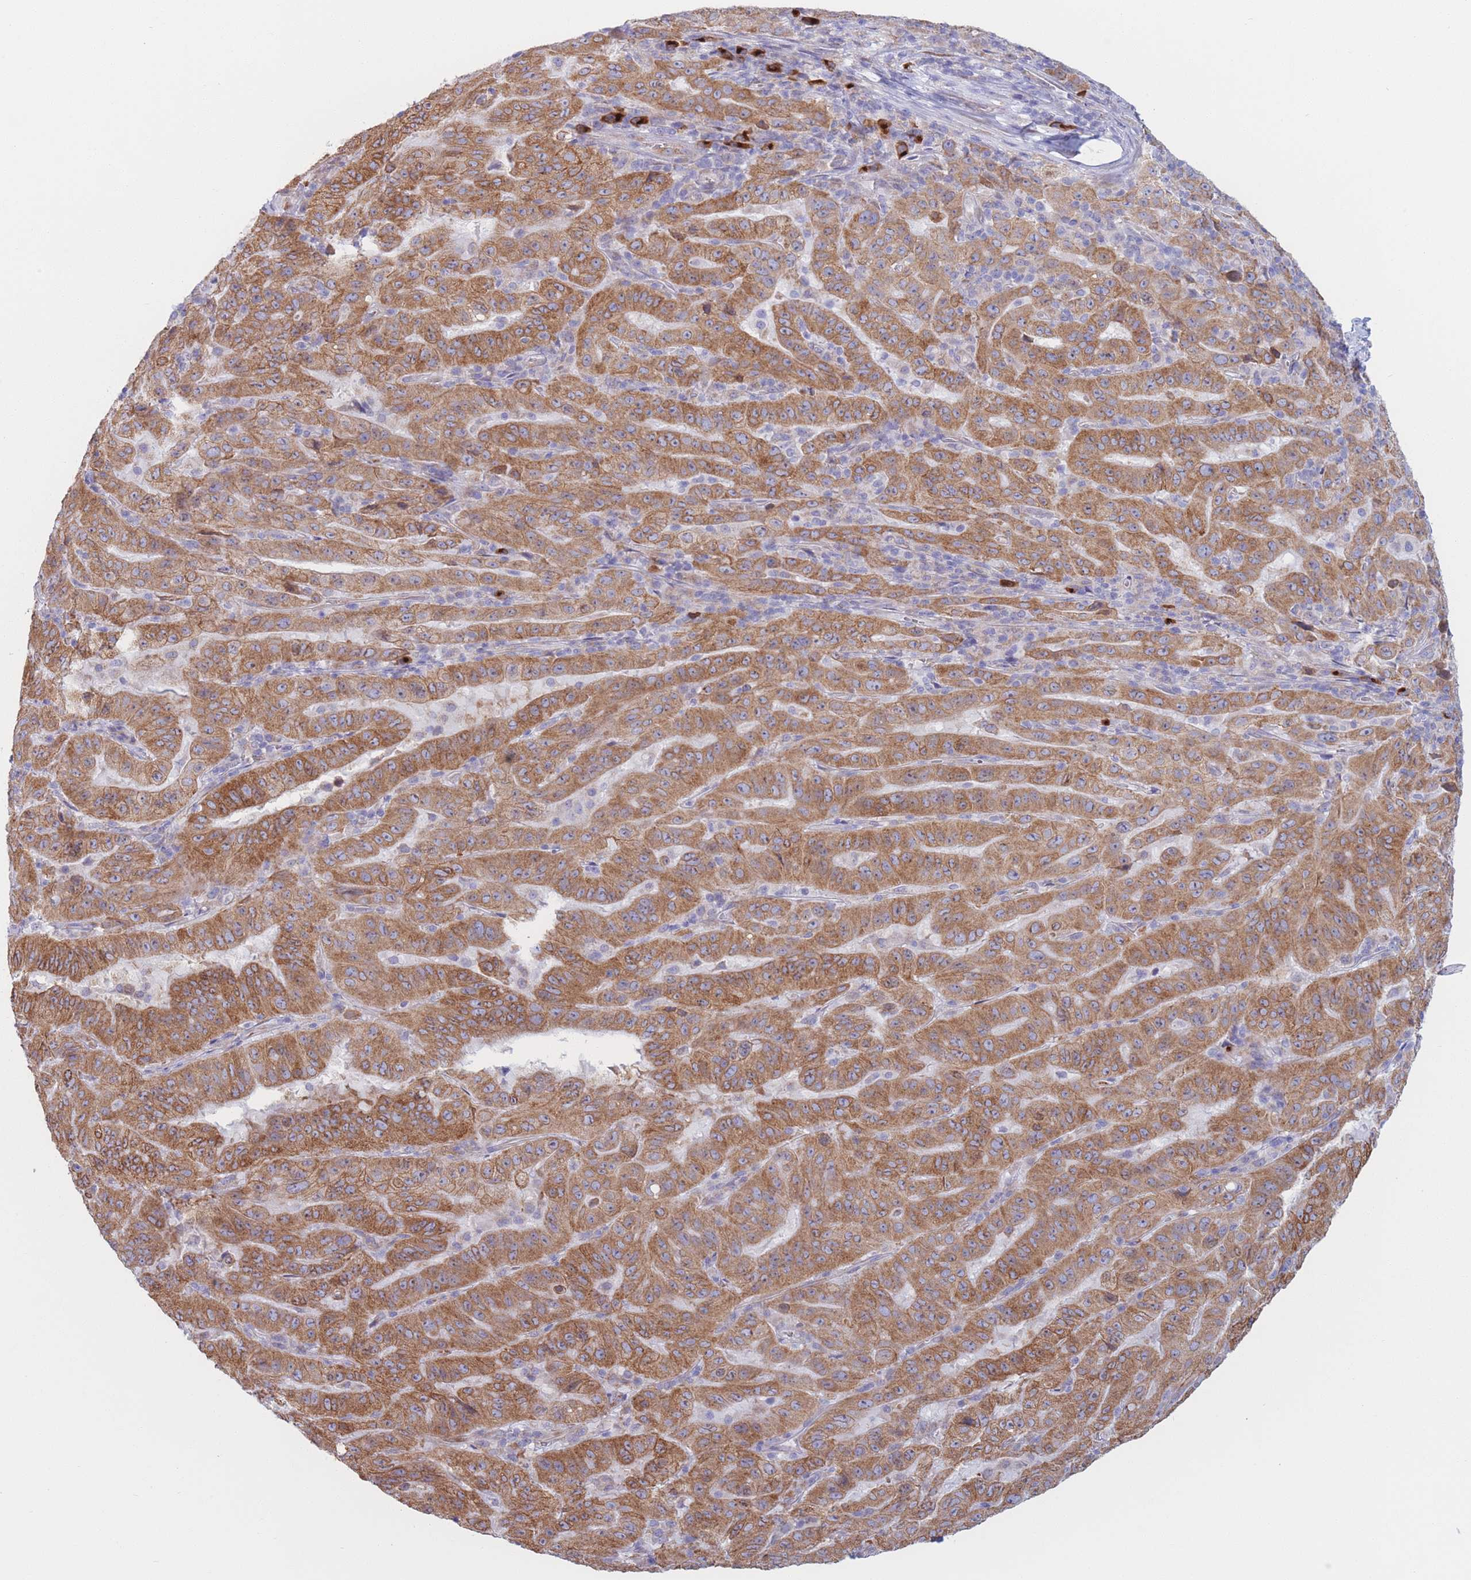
{"staining": {"intensity": "moderate", "quantity": ">75%", "location": "cytoplasmic/membranous"}, "tissue": "pancreatic cancer", "cell_type": "Tumor cells", "image_type": "cancer", "snomed": [{"axis": "morphology", "description": "Adenocarcinoma, NOS"}, {"axis": "topography", "description": "Pancreas"}], "caption": "Moderate cytoplasmic/membranous expression for a protein is seen in about >75% of tumor cells of pancreatic cancer (adenocarcinoma) using immunohistochemistry (IHC).", "gene": "MRPL30", "patient": {"sex": "male", "age": 63}}